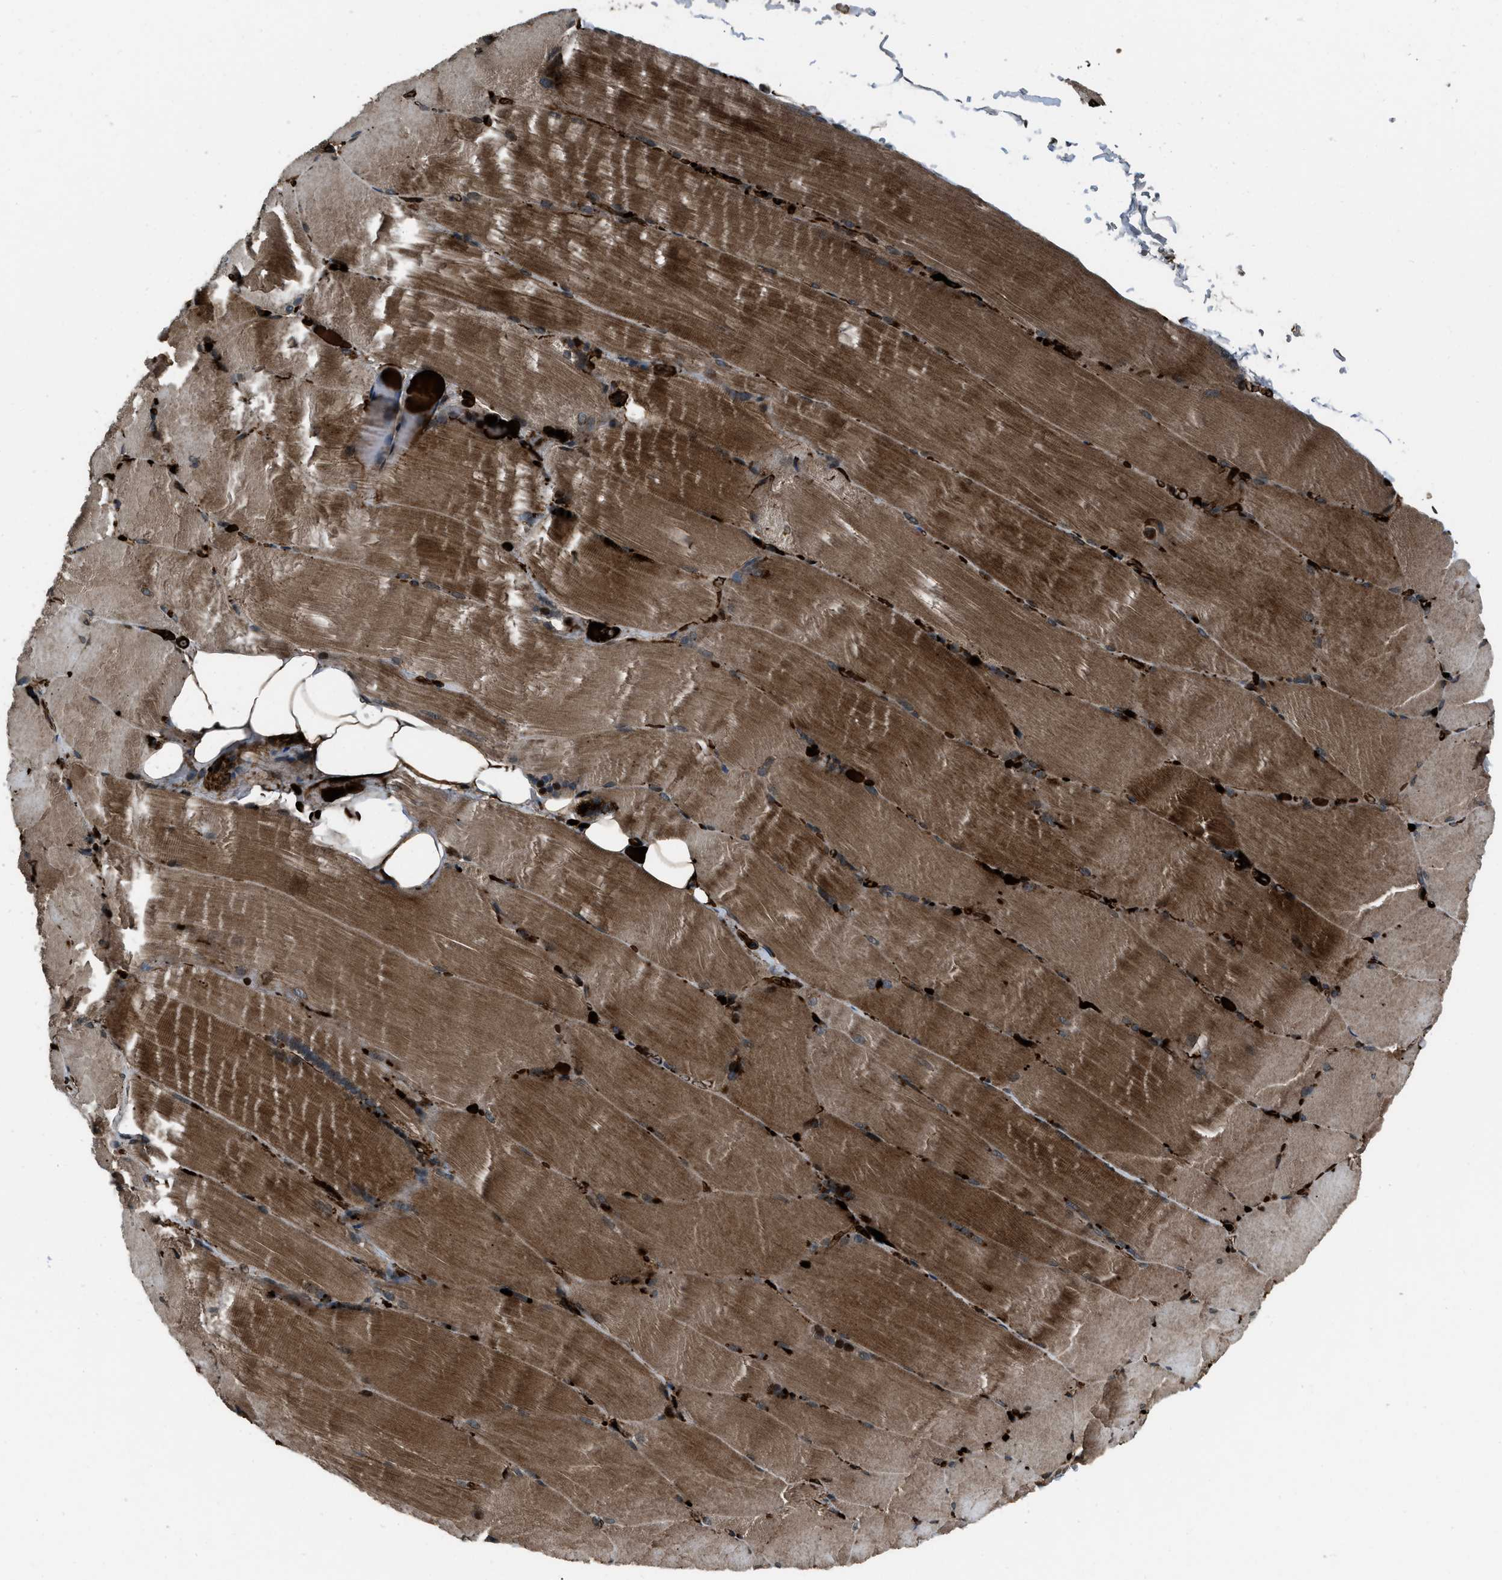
{"staining": {"intensity": "strong", "quantity": ">75%", "location": "cytoplasmic/membranous"}, "tissue": "skeletal muscle", "cell_type": "Myocytes", "image_type": "normal", "snomed": [{"axis": "morphology", "description": "Normal tissue, NOS"}, {"axis": "topography", "description": "Skin"}, {"axis": "topography", "description": "Skeletal muscle"}], "caption": "Normal skeletal muscle reveals strong cytoplasmic/membranous positivity in about >75% of myocytes (IHC, brightfield microscopy, high magnification)..", "gene": "IRAK4", "patient": {"sex": "male", "age": 83}}